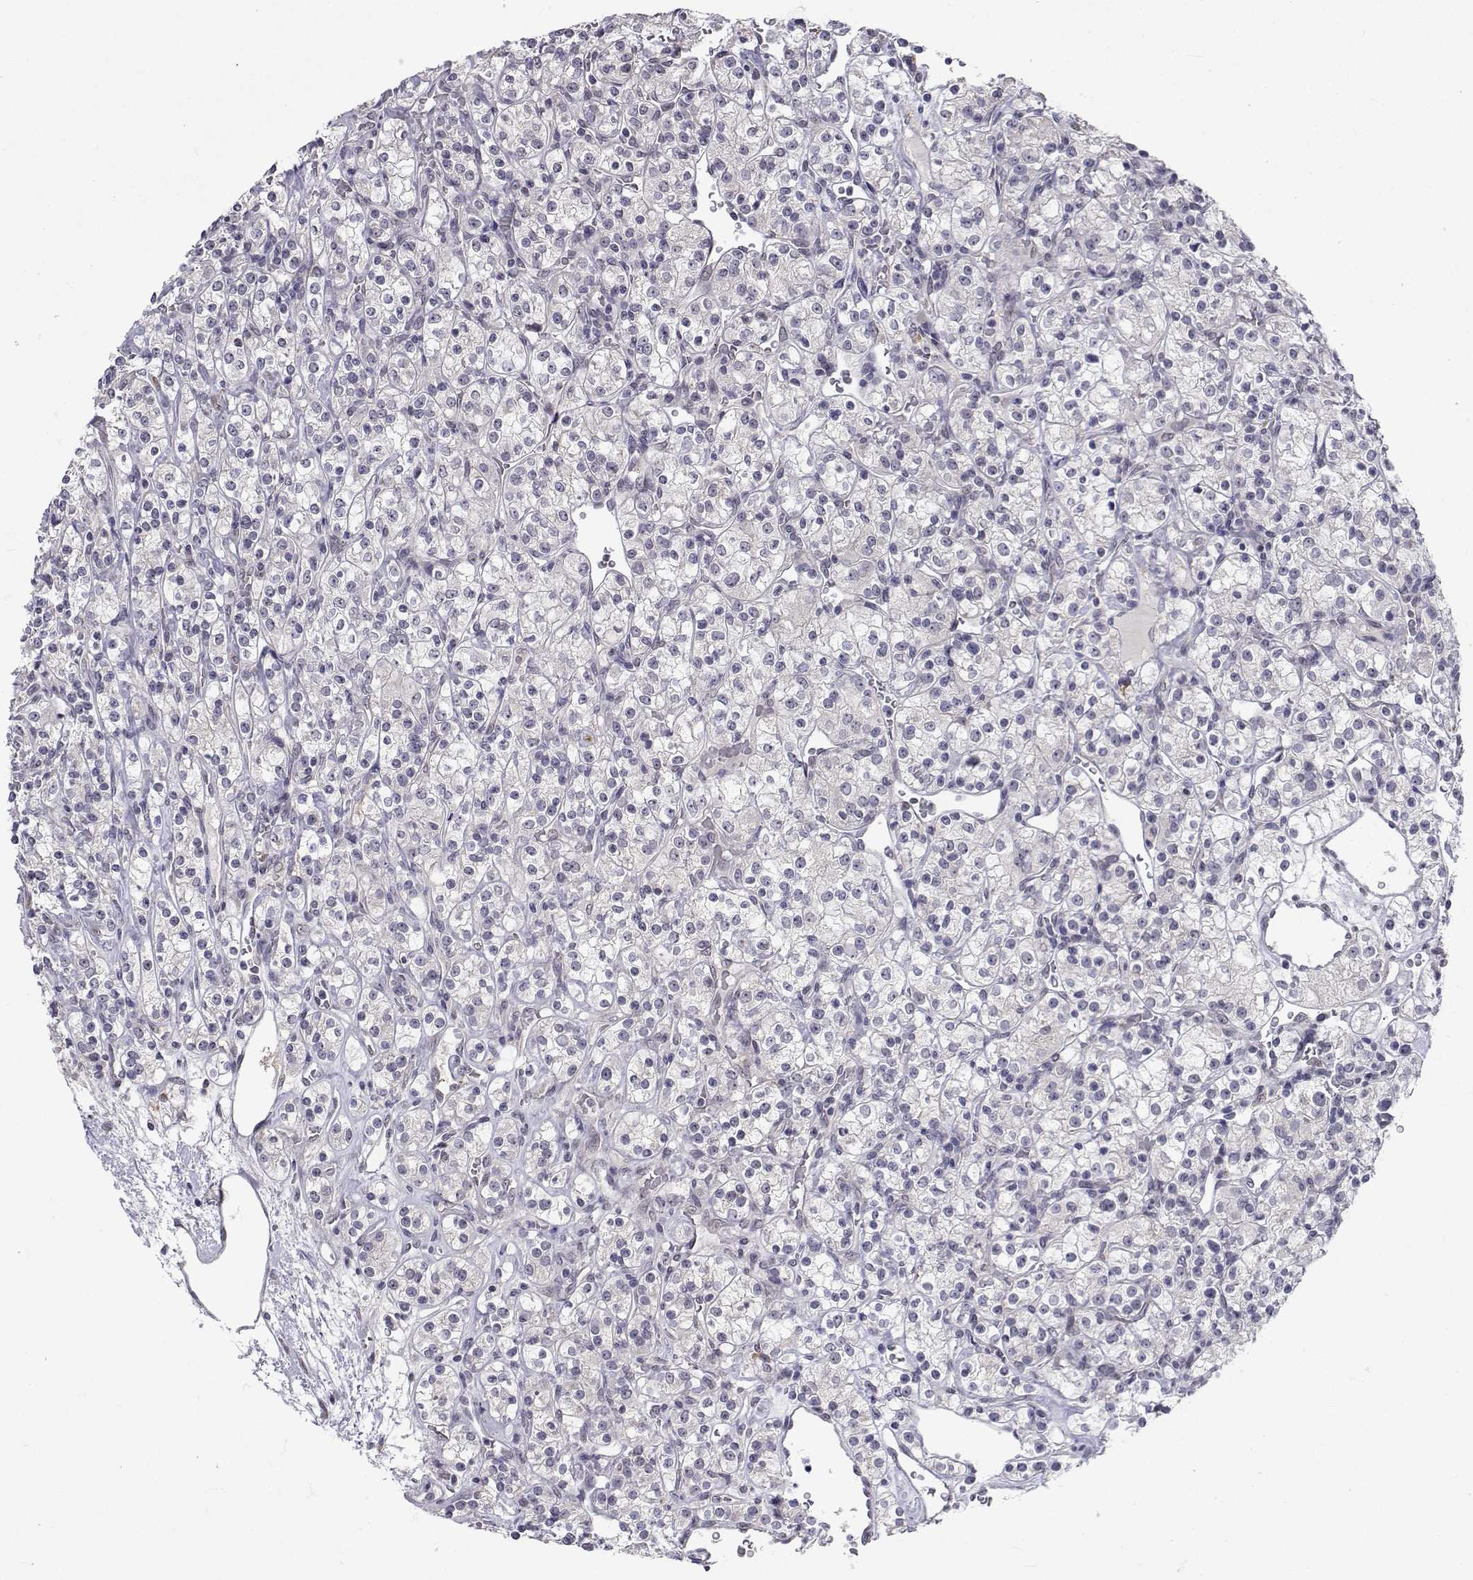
{"staining": {"intensity": "negative", "quantity": "none", "location": "none"}, "tissue": "renal cancer", "cell_type": "Tumor cells", "image_type": "cancer", "snomed": [{"axis": "morphology", "description": "Adenocarcinoma, NOS"}, {"axis": "topography", "description": "Kidney"}], "caption": "Image shows no protein positivity in tumor cells of adenocarcinoma (renal) tissue.", "gene": "SLC6A3", "patient": {"sex": "male", "age": 77}}